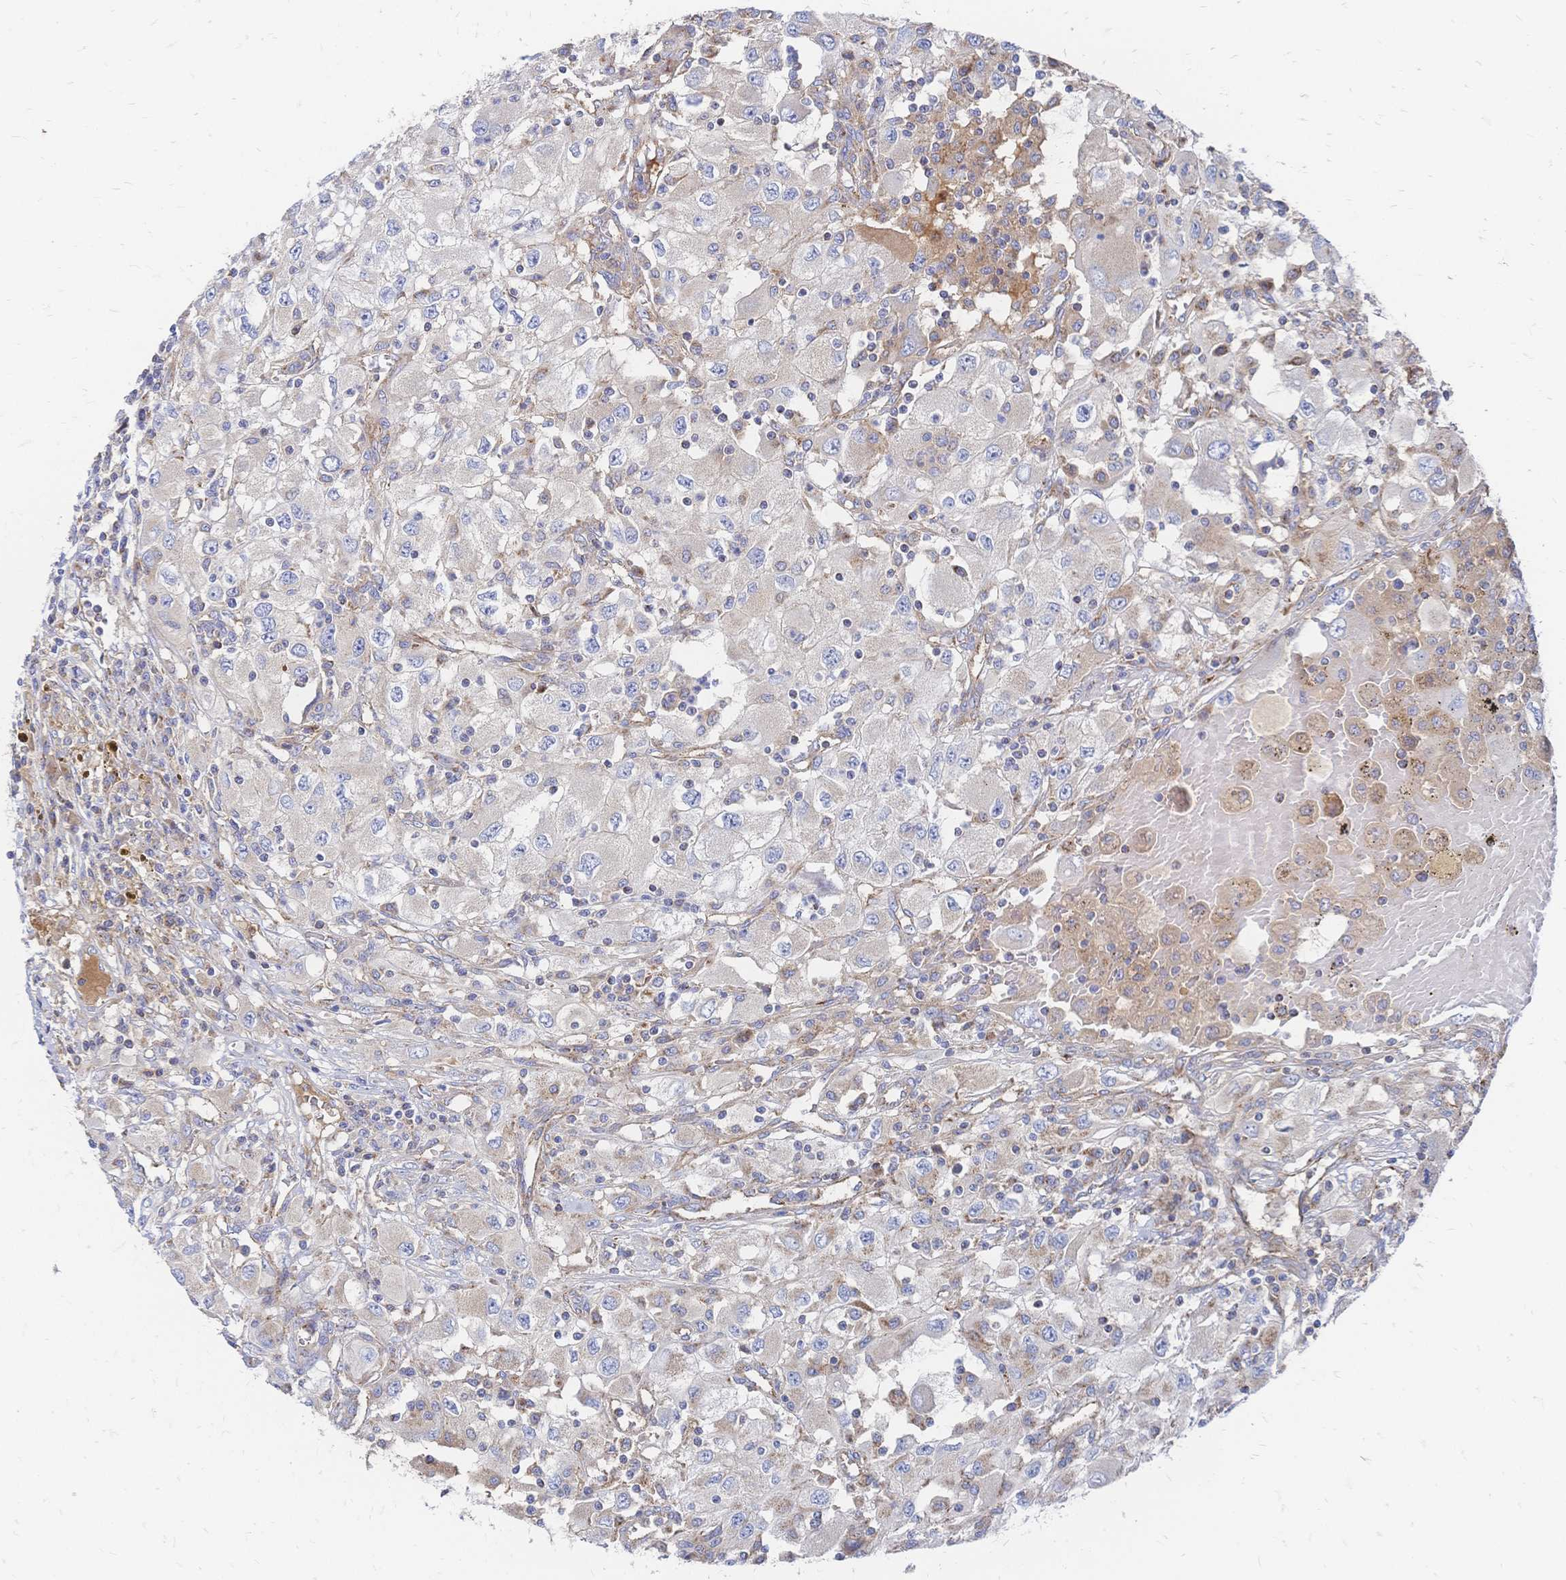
{"staining": {"intensity": "negative", "quantity": "none", "location": "none"}, "tissue": "renal cancer", "cell_type": "Tumor cells", "image_type": "cancer", "snomed": [{"axis": "morphology", "description": "Adenocarcinoma, NOS"}, {"axis": "topography", "description": "Kidney"}], "caption": "A high-resolution photomicrograph shows immunohistochemistry staining of adenocarcinoma (renal), which shows no significant staining in tumor cells. The staining was performed using DAB (3,3'-diaminobenzidine) to visualize the protein expression in brown, while the nuclei were stained in blue with hematoxylin (Magnification: 20x).", "gene": "SORBS1", "patient": {"sex": "female", "age": 67}}